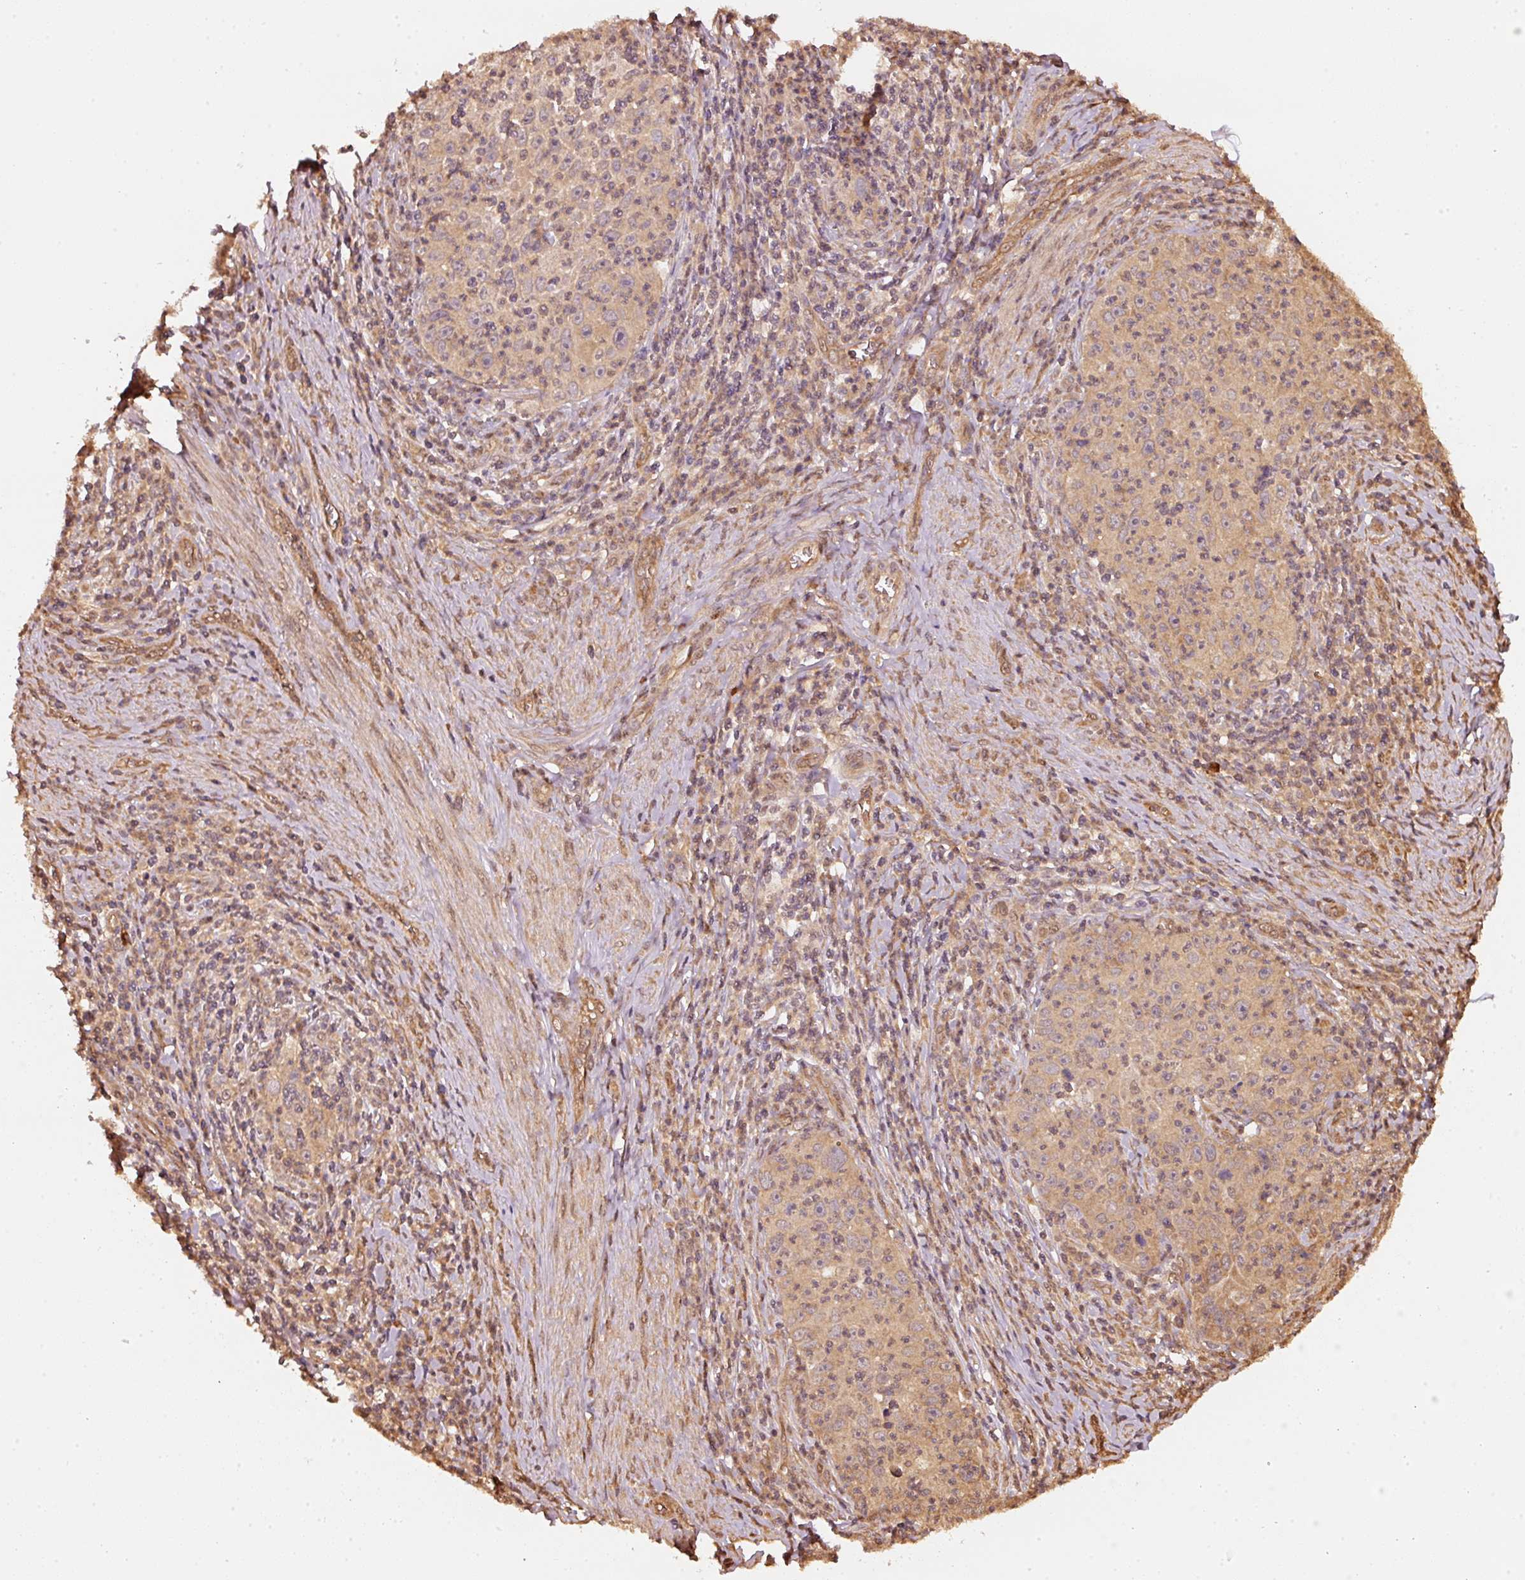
{"staining": {"intensity": "weak", "quantity": "<25%", "location": "cytoplasmic/membranous,nuclear"}, "tissue": "cervical cancer", "cell_type": "Tumor cells", "image_type": "cancer", "snomed": [{"axis": "morphology", "description": "Squamous cell carcinoma, NOS"}, {"axis": "topography", "description": "Cervix"}], "caption": "Immunohistochemical staining of squamous cell carcinoma (cervical) shows no significant staining in tumor cells.", "gene": "STAU1", "patient": {"sex": "female", "age": 30}}